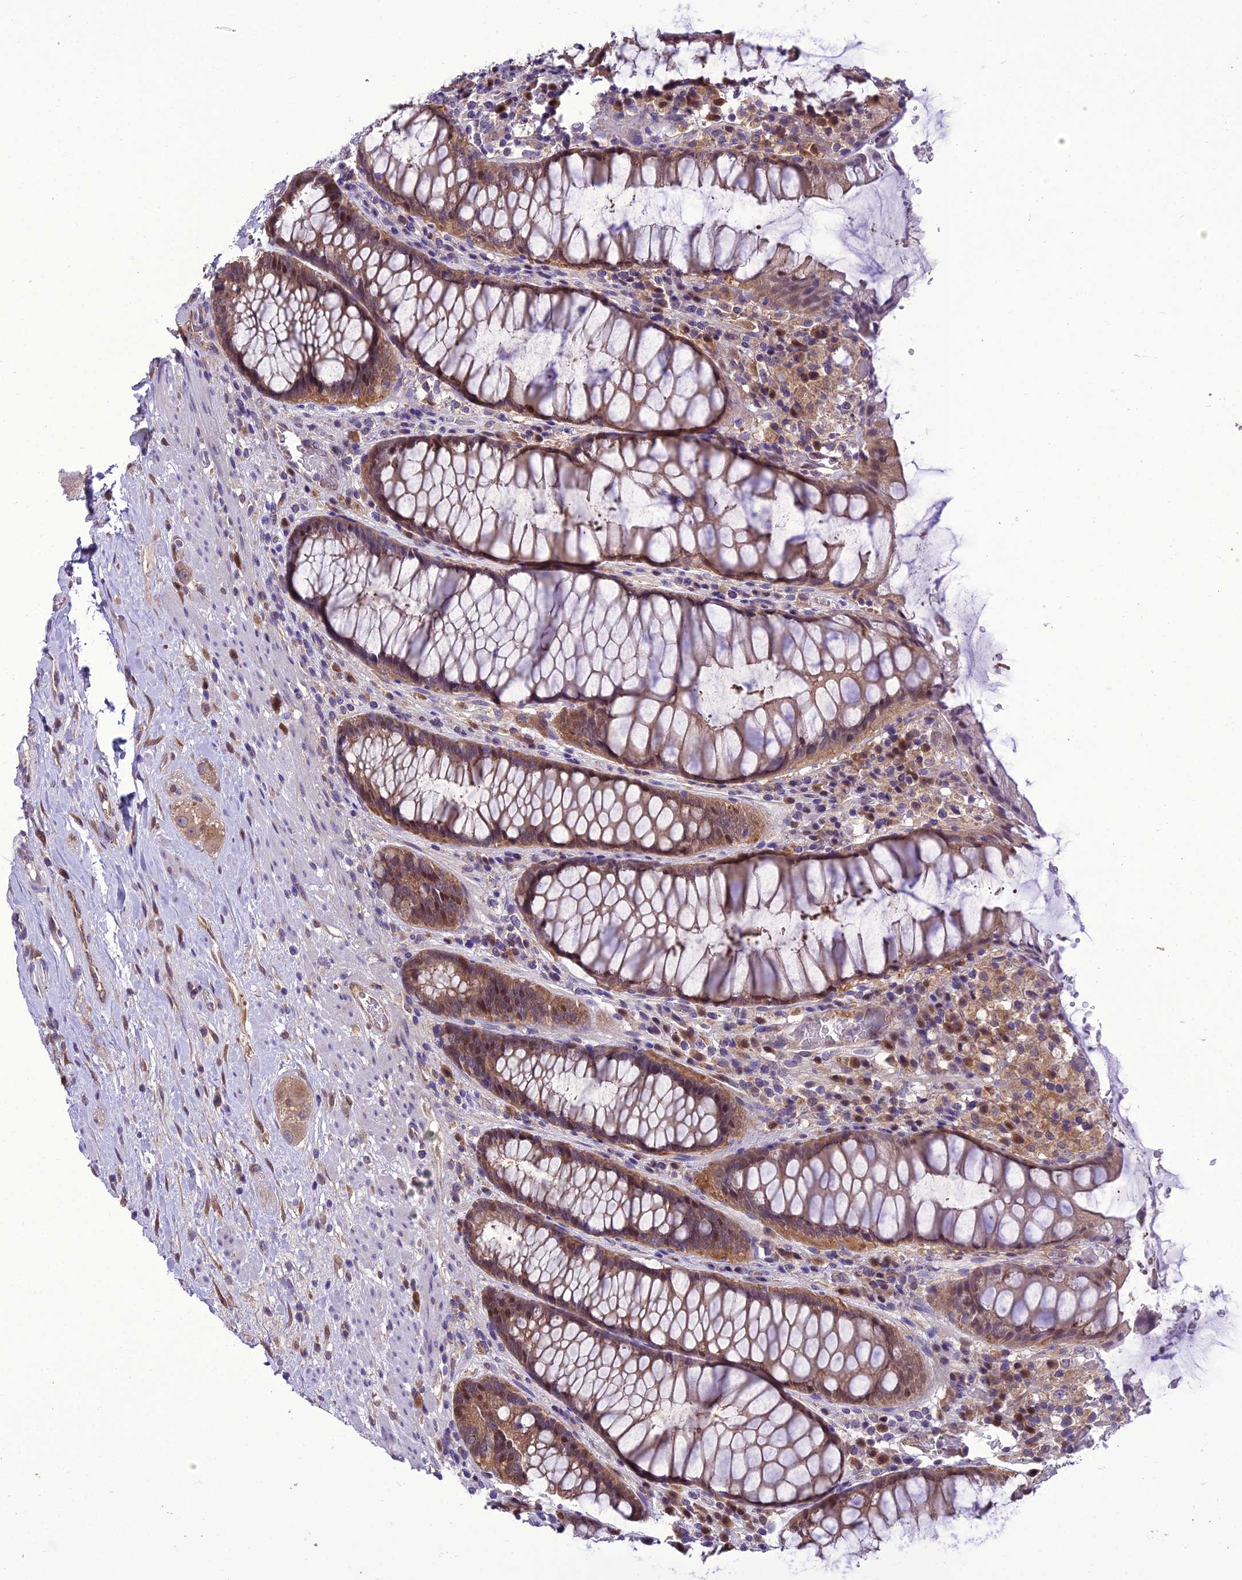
{"staining": {"intensity": "moderate", "quantity": ">75%", "location": "cytoplasmic/membranous,nuclear"}, "tissue": "rectum", "cell_type": "Glandular cells", "image_type": "normal", "snomed": [{"axis": "morphology", "description": "Normal tissue, NOS"}, {"axis": "topography", "description": "Rectum"}], "caption": "IHC photomicrograph of benign rectum stained for a protein (brown), which exhibits medium levels of moderate cytoplasmic/membranous,nuclear positivity in about >75% of glandular cells.", "gene": "BORCS6", "patient": {"sex": "male", "age": 64}}